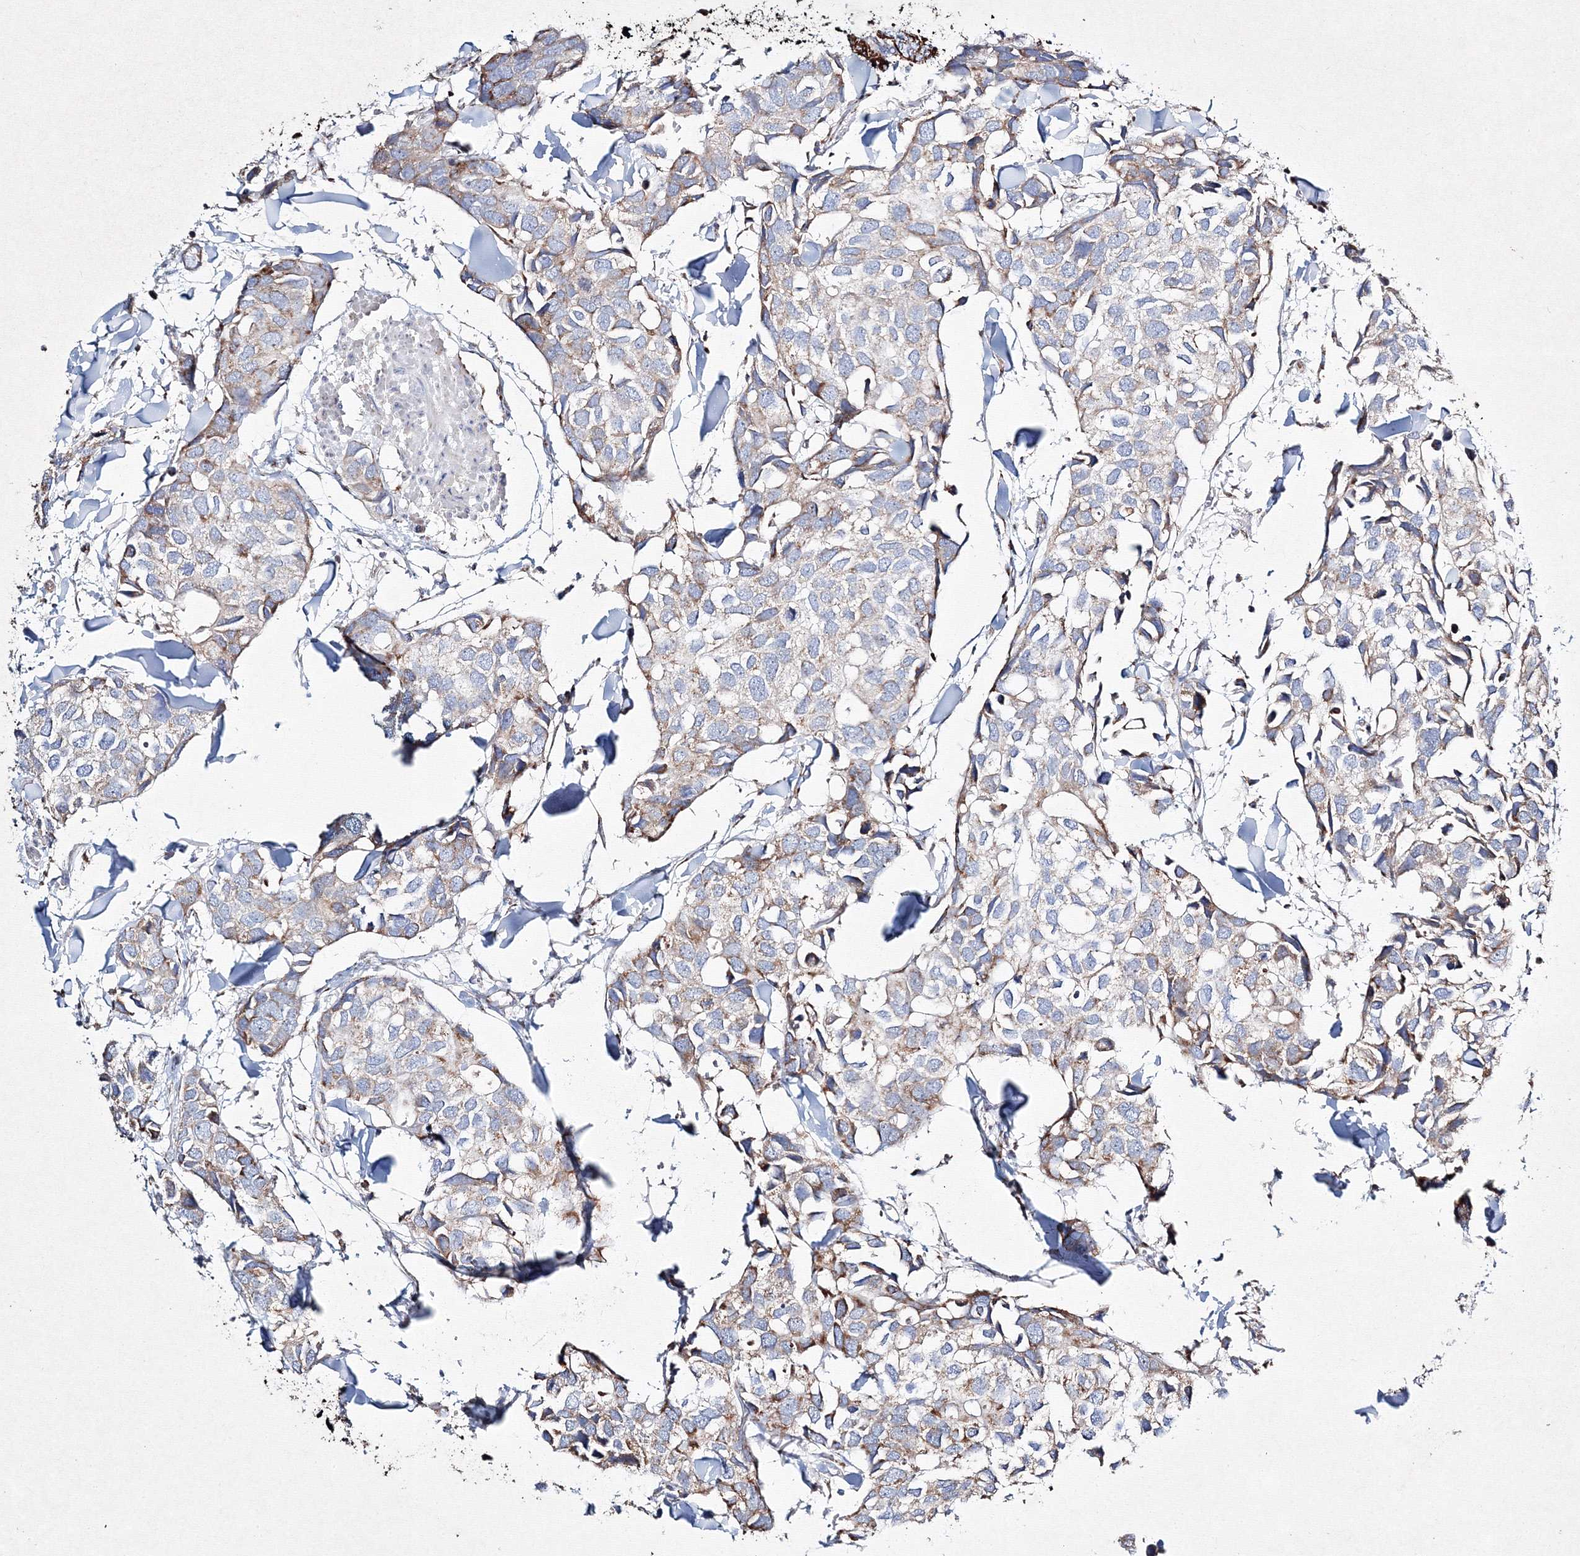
{"staining": {"intensity": "weak", "quantity": "25%-75%", "location": "cytoplasmic/membranous"}, "tissue": "breast cancer", "cell_type": "Tumor cells", "image_type": "cancer", "snomed": [{"axis": "morphology", "description": "Duct carcinoma"}, {"axis": "topography", "description": "Breast"}], "caption": "About 25%-75% of tumor cells in breast cancer (invasive ductal carcinoma) display weak cytoplasmic/membranous protein expression as visualized by brown immunohistochemical staining.", "gene": "IGSF9", "patient": {"sex": "female", "age": 83}}